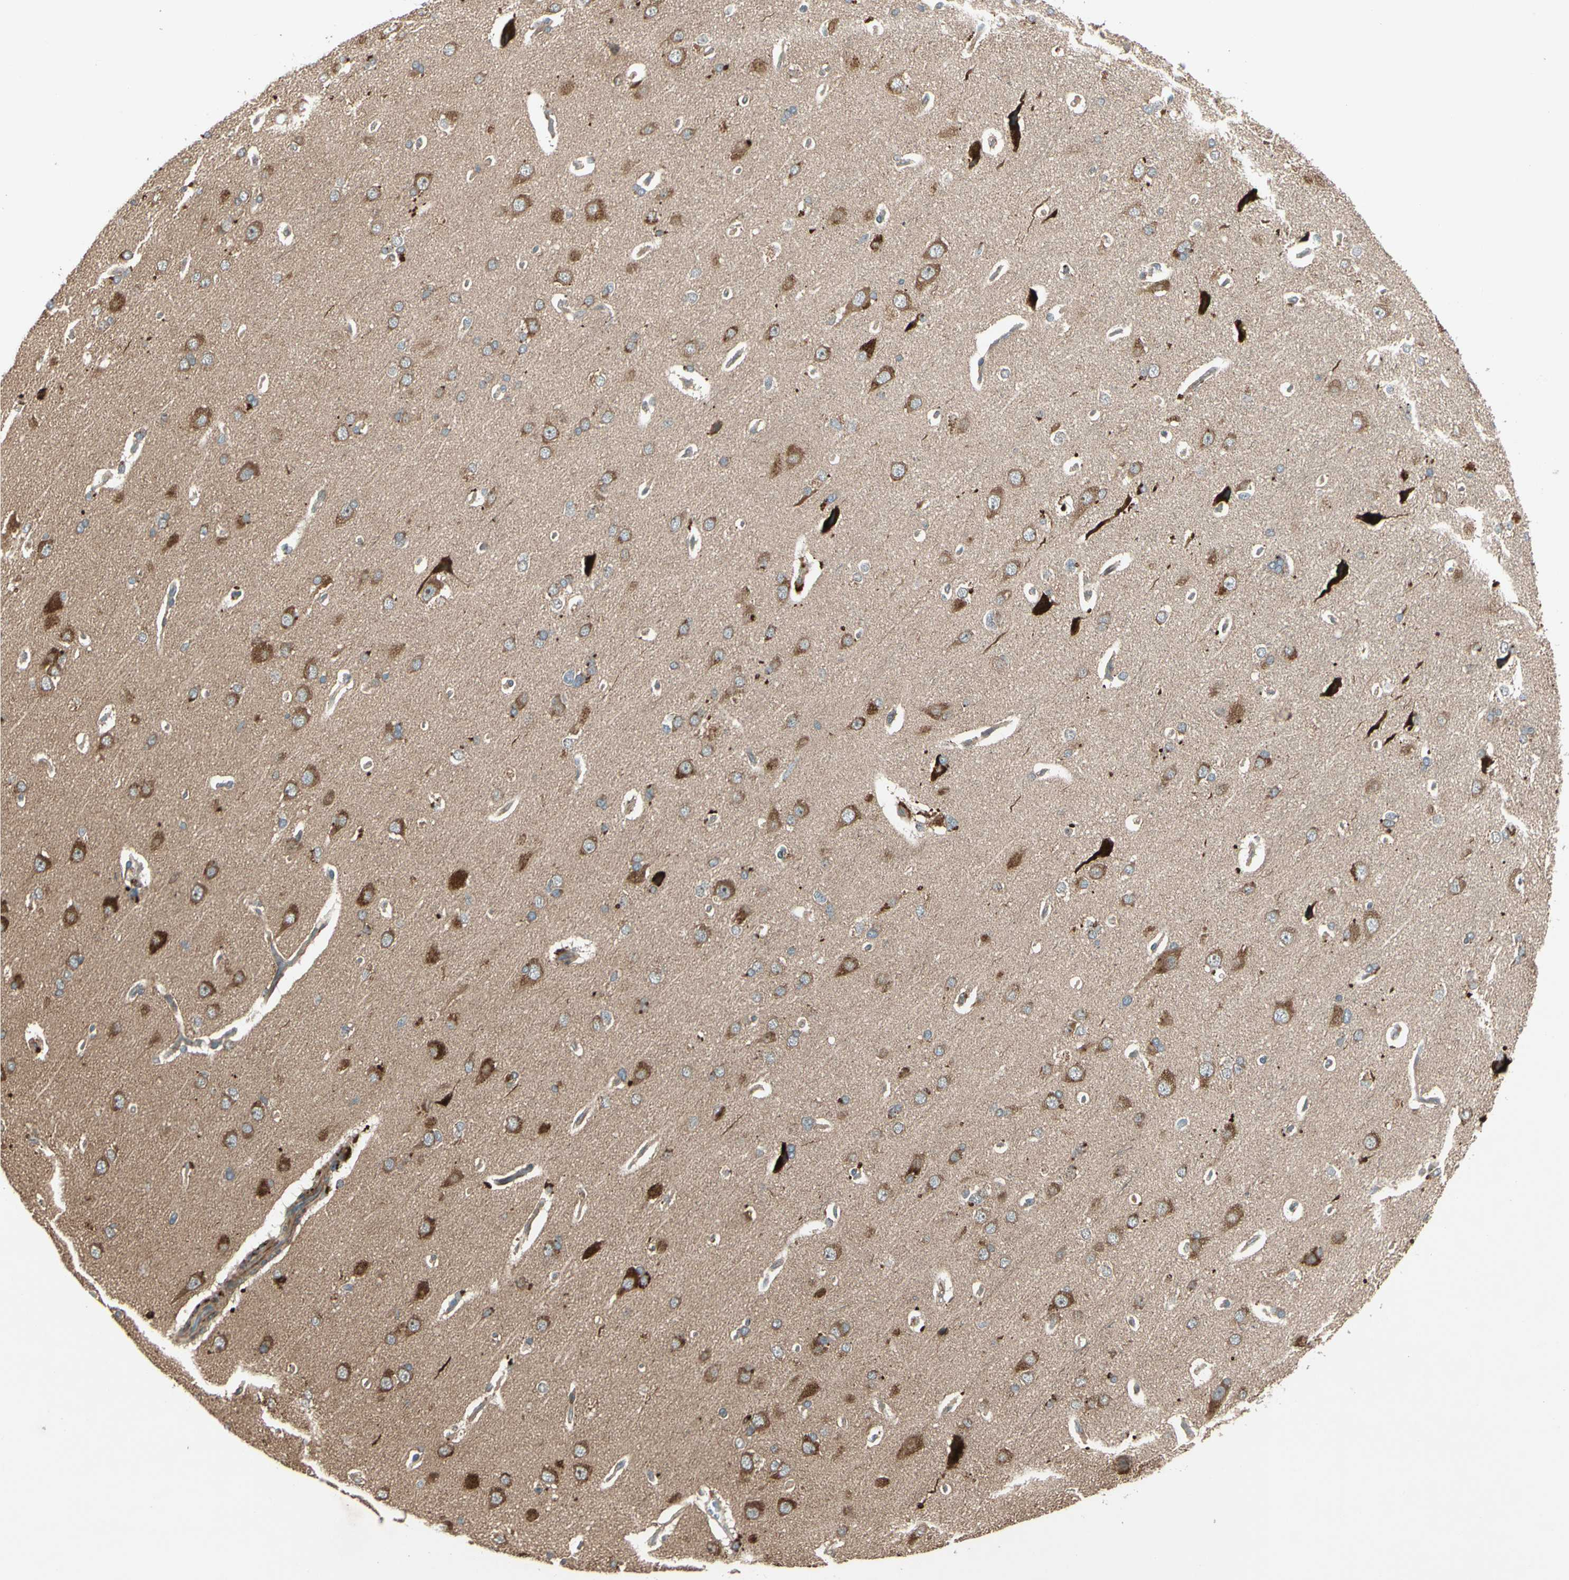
{"staining": {"intensity": "weak", "quantity": "25%-75%", "location": "cytoplasmic/membranous"}, "tissue": "cerebral cortex", "cell_type": "Endothelial cells", "image_type": "normal", "snomed": [{"axis": "morphology", "description": "Normal tissue, NOS"}, {"axis": "topography", "description": "Cerebral cortex"}], "caption": "Immunohistochemical staining of unremarkable cerebral cortex reveals 25%-75% levels of weak cytoplasmic/membranous protein positivity in about 25%-75% of endothelial cells. (DAB (3,3'-diaminobenzidine) IHC, brown staining for protein, blue staining for nuclei).", "gene": "ACVR1C", "patient": {"sex": "male", "age": 62}}